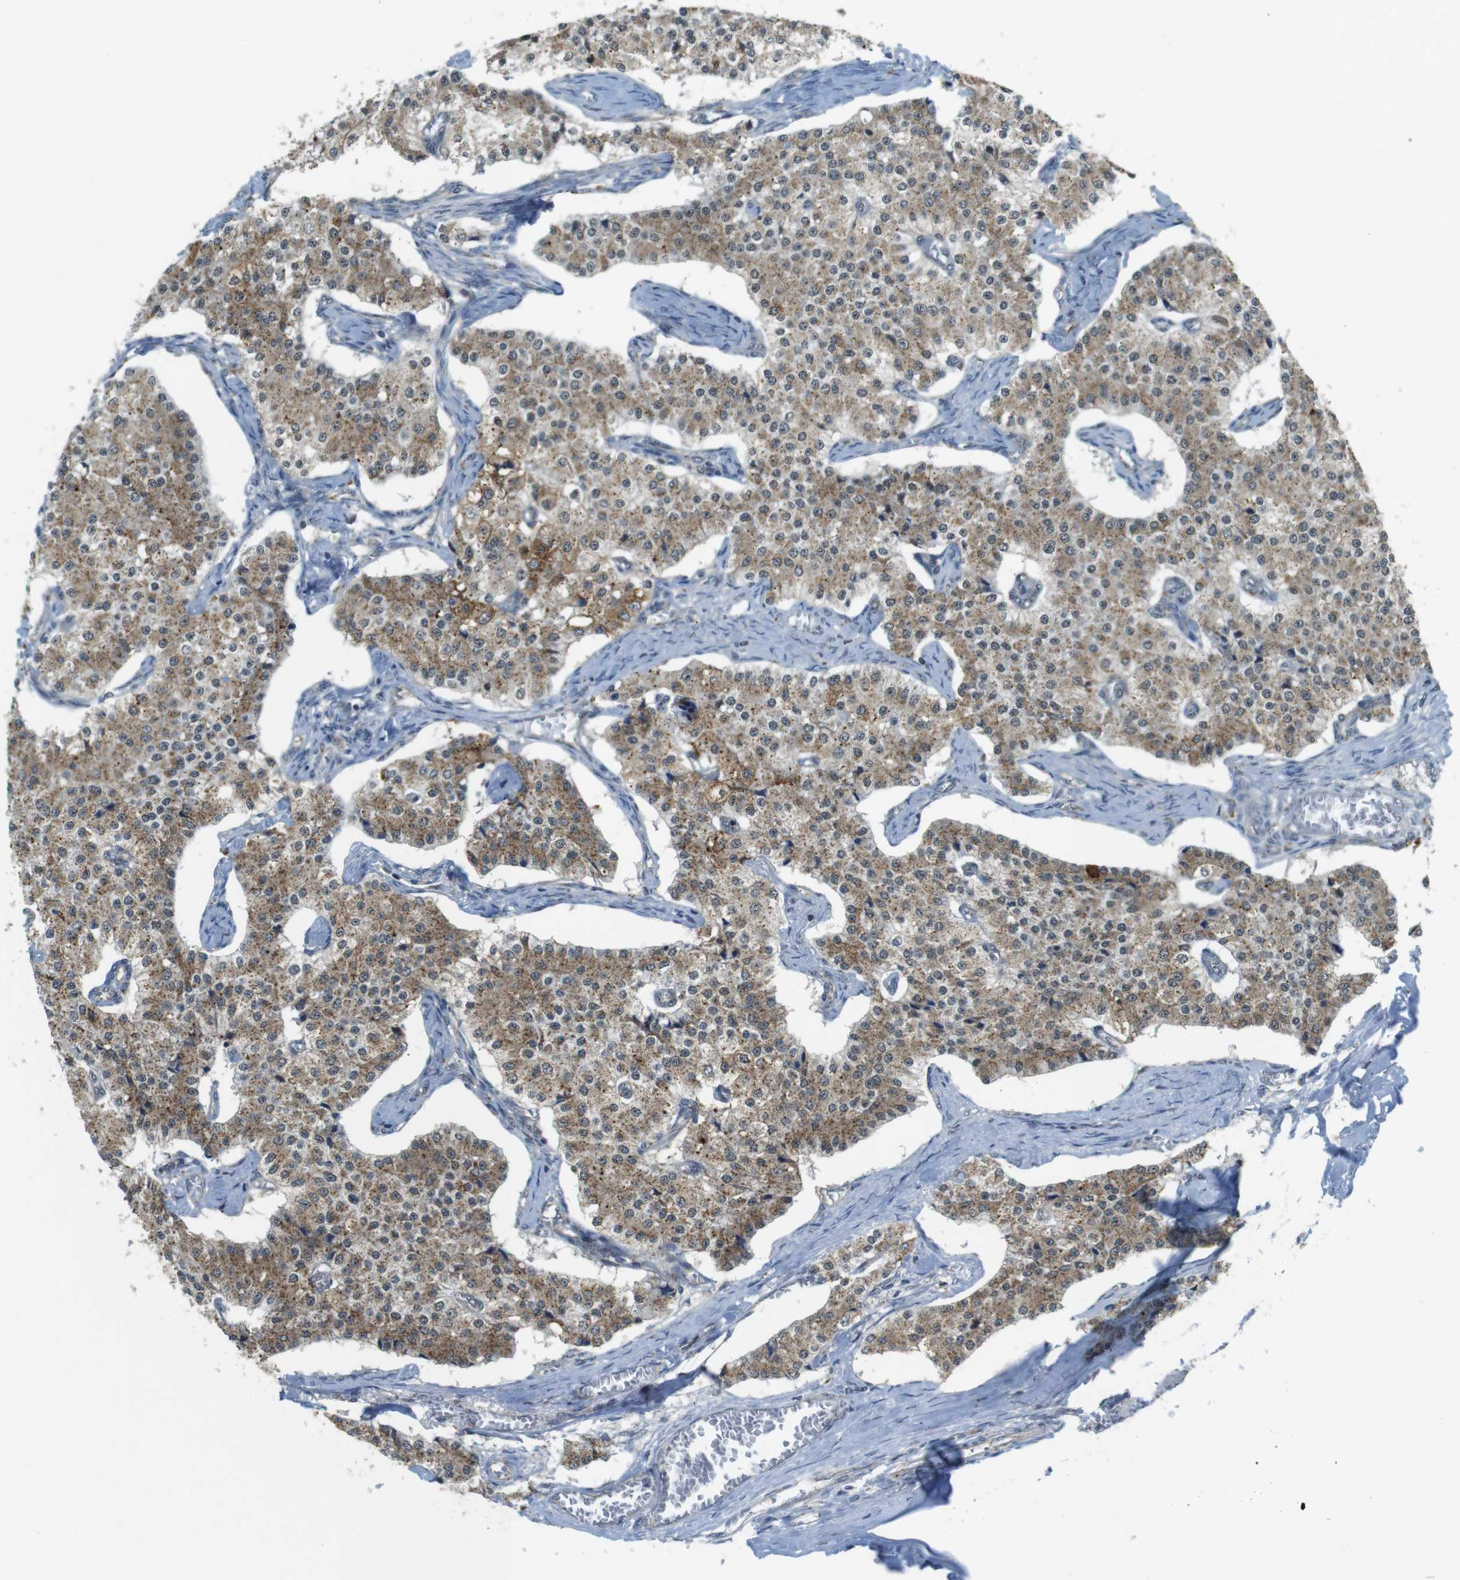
{"staining": {"intensity": "moderate", "quantity": ">75%", "location": "cytoplasmic/membranous"}, "tissue": "carcinoid", "cell_type": "Tumor cells", "image_type": "cancer", "snomed": [{"axis": "morphology", "description": "Carcinoid, malignant, NOS"}, {"axis": "topography", "description": "Colon"}], "caption": "DAB immunohistochemical staining of human carcinoid demonstrates moderate cytoplasmic/membranous protein expression in about >75% of tumor cells.", "gene": "BRI3BP", "patient": {"sex": "female", "age": 52}}